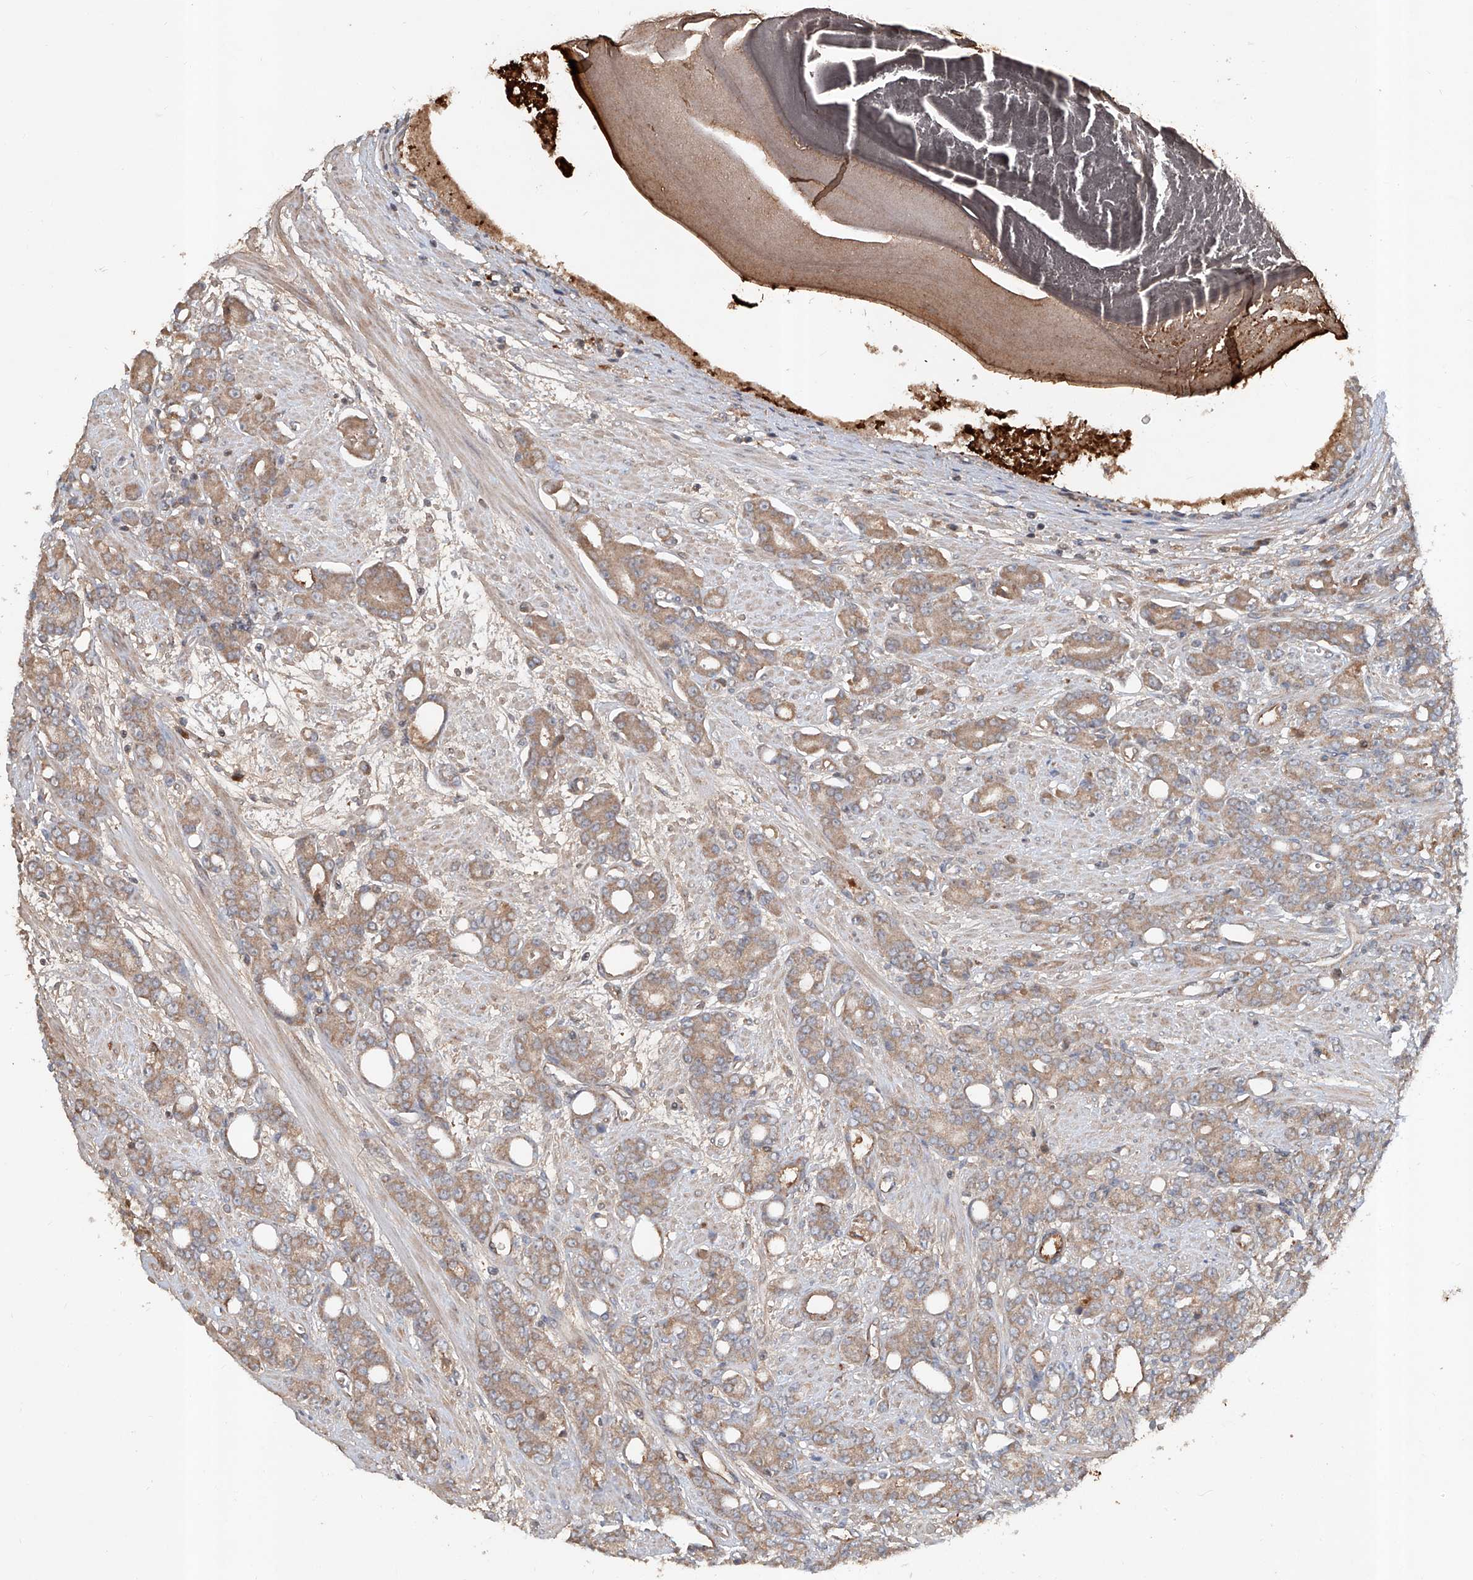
{"staining": {"intensity": "weak", "quantity": ">75%", "location": "cytoplasmic/membranous"}, "tissue": "prostate cancer", "cell_type": "Tumor cells", "image_type": "cancer", "snomed": [{"axis": "morphology", "description": "Adenocarcinoma, High grade"}, {"axis": "topography", "description": "Prostate"}], "caption": "A histopathology image of prostate cancer (high-grade adenocarcinoma) stained for a protein shows weak cytoplasmic/membranous brown staining in tumor cells. (DAB (3,3'-diaminobenzidine) IHC, brown staining for protein, blue staining for nuclei).", "gene": "ADAM23", "patient": {"sex": "male", "age": 62}}